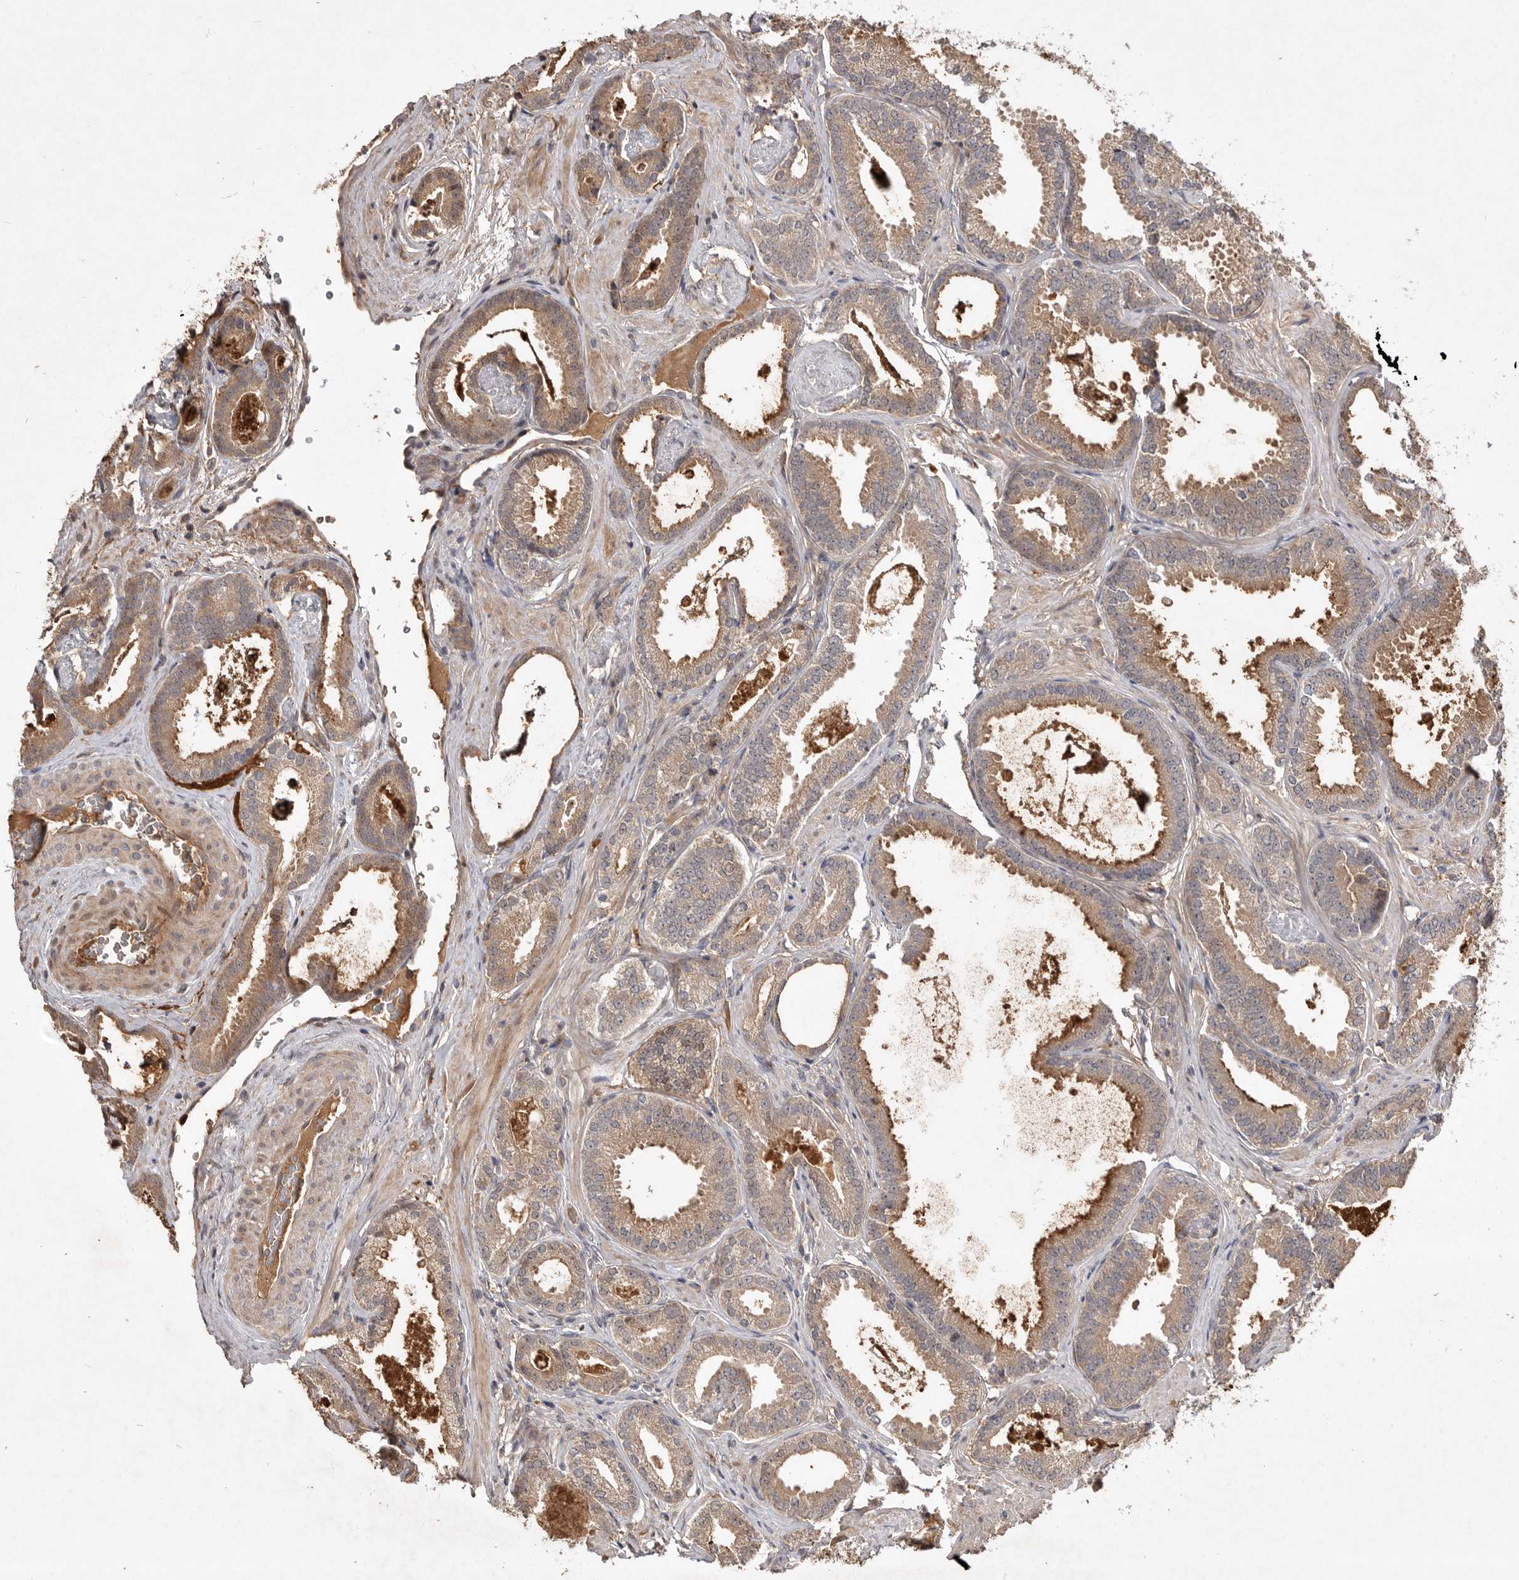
{"staining": {"intensity": "moderate", "quantity": ">75%", "location": "cytoplasmic/membranous"}, "tissue": "prostate cancer", "cell_type": "Tumor cells", "image_type": "cancer", "snomed": [{"axis": "morphology", "description": "Adenocarcinoma, Low grade"}, {"axis": "topography", "description": "Prostate"}], "caption": "IHC (DAB (3,3'-diaminobenzidine)) staining of human low-grade adenocarcinoma (prostate) shows moderate cytoplasmic/membranous protein positivity in approximately >75% of tumor cells.", "gene": "VN1R4", "patient": {"sex": "male", "age": 71}}